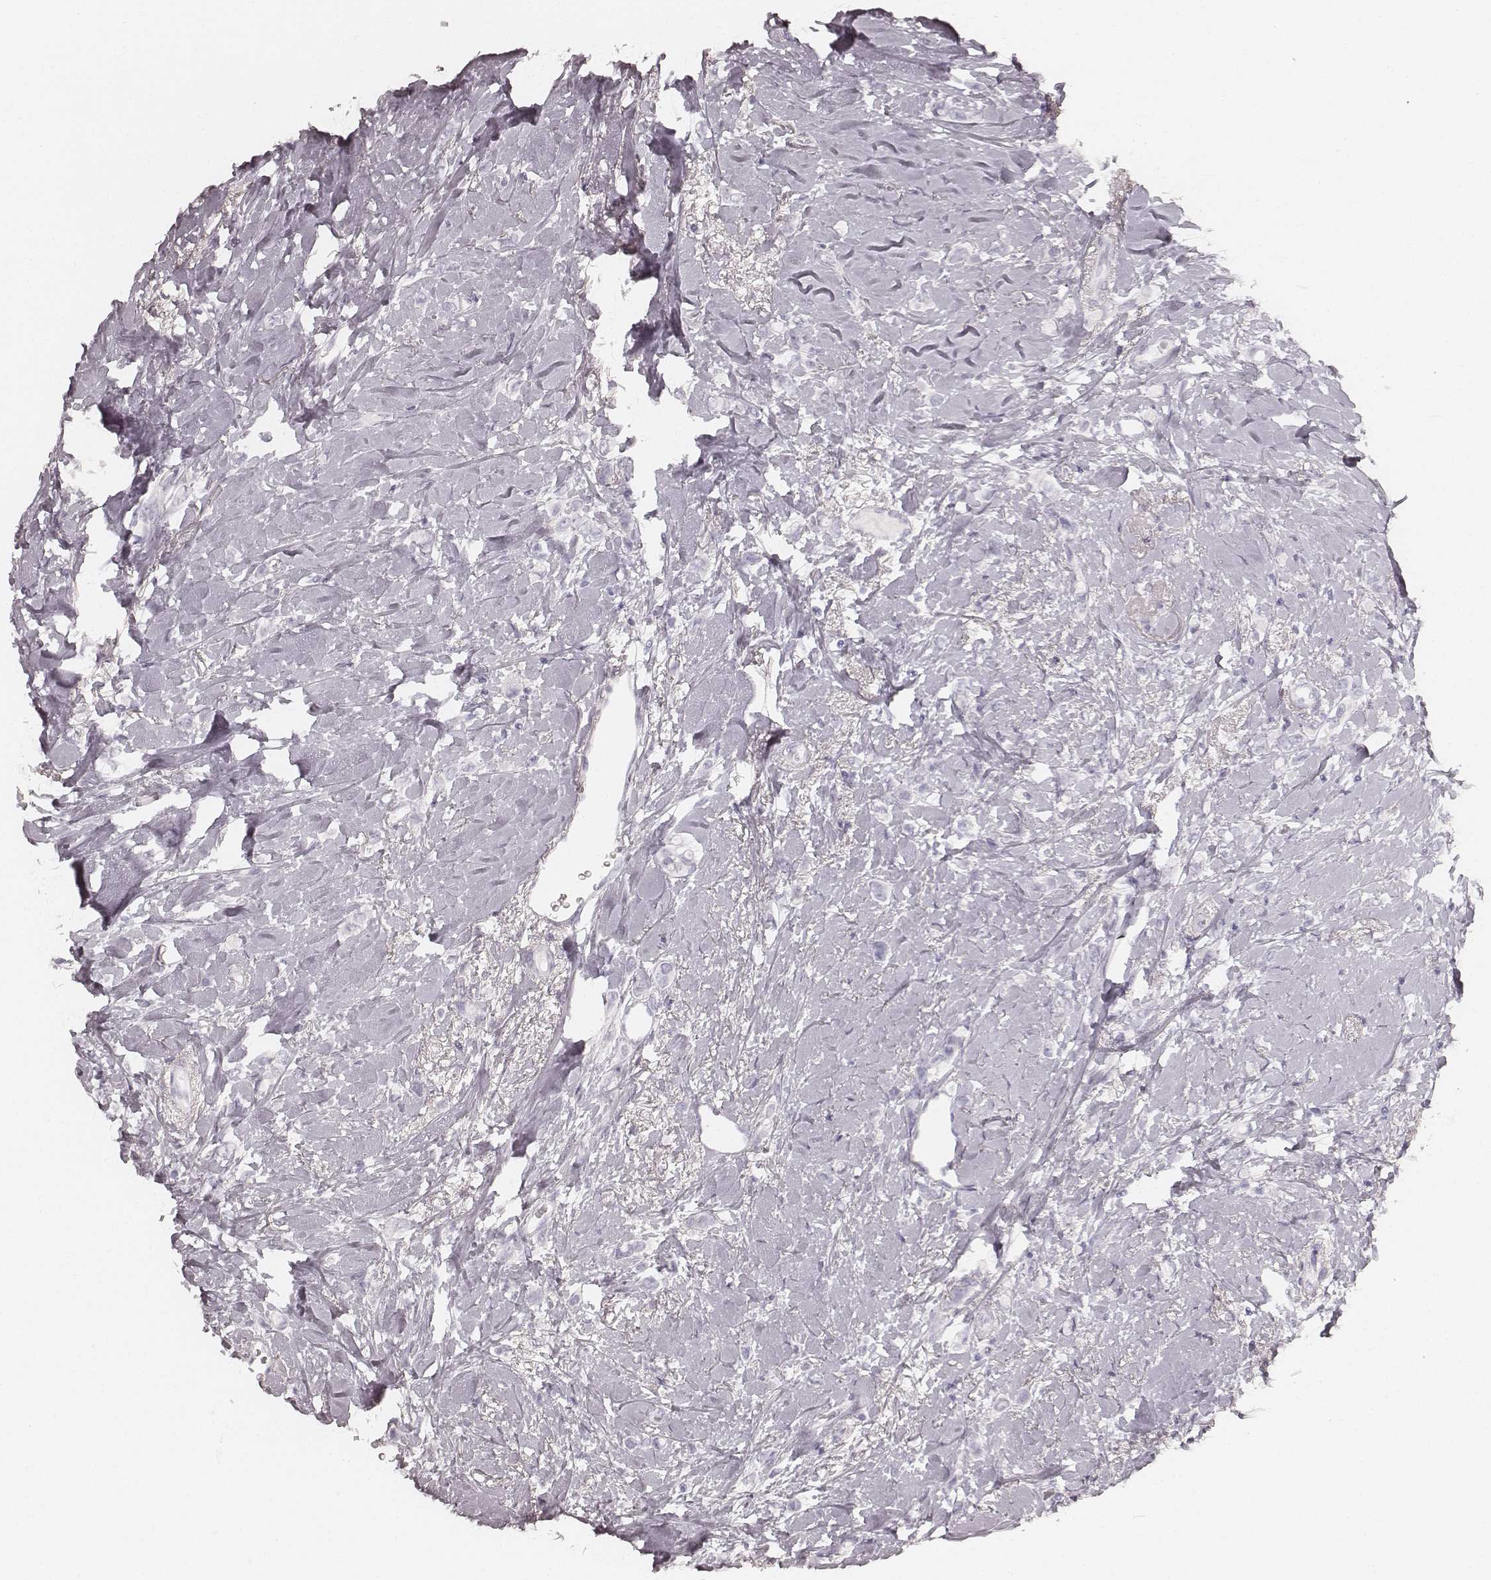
{"staining": {"intensity": "negative", "quantity": "none", "location": "none"}, "tissue": "breast cancer", "cell_type": "Tumor cells", "image_type": "cancer", "snomed": [{"axis": "morphology", "description": "Lobular carcinoma"}, {"axis": "topography", "description": "Breast"}], "caption": "Tumor cells show no significant staining in lobular carcinoma (breast). The staining is performed using DAB brown chromogen with nuclei counter-stained in using hematoxylin.", "gene": "KRT34", "patient": {"sex": "female", "age": 66}}